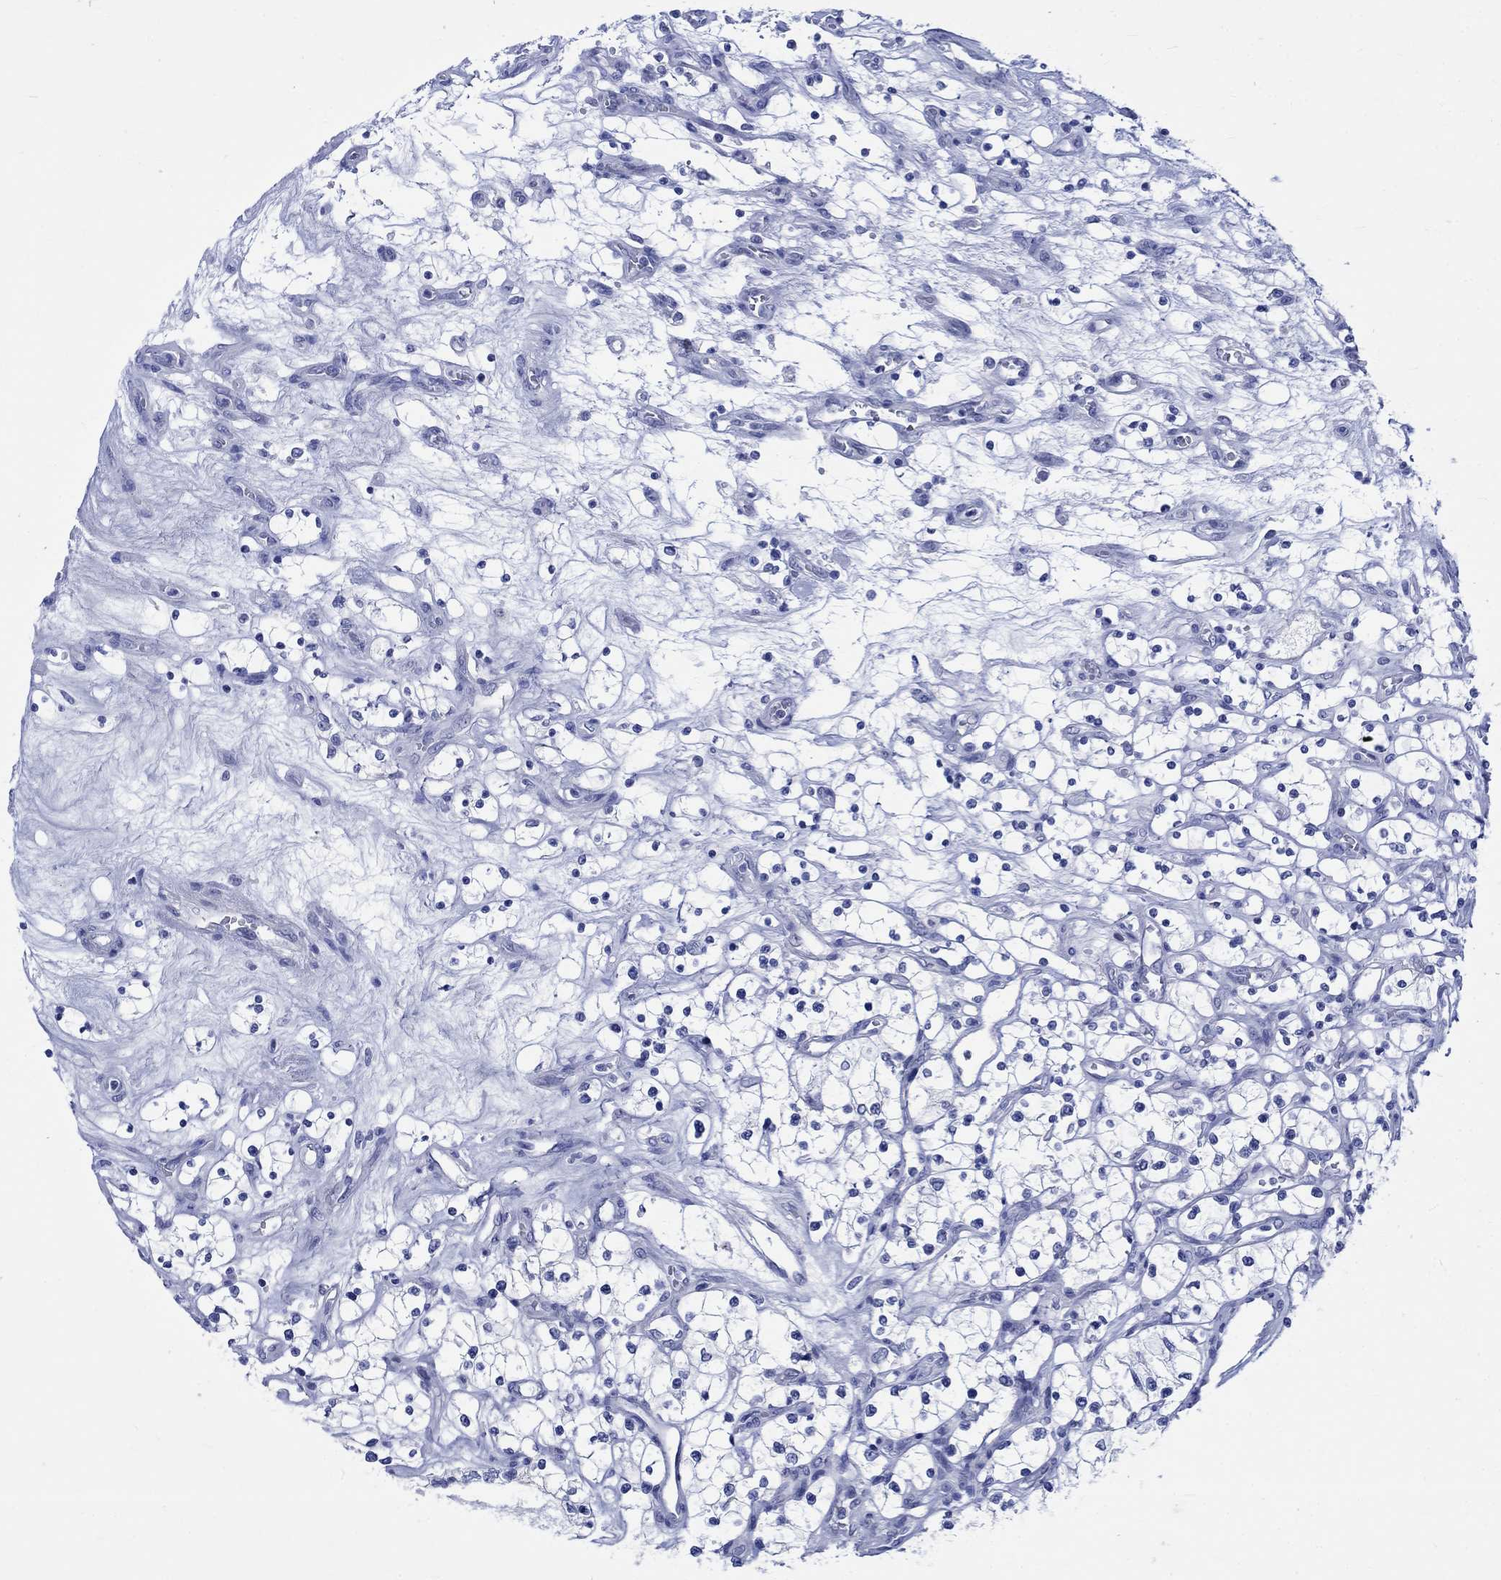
{"staining": {"intensity": "negative", "quantity": "none", "location": "none"}, "tissue": "renal cancer", "cell_type": "Tumor cells", "image_type": "cancer", "snomed": [{"axis": "morphology", "description": "Adenocarcinoma, NOS"}, {"axis": "topography", "description": "Kidney"}], "caption": "Micrograph shows no significant protein expression in tumor cells of adenocarcinoma (renal).", "gene": "KLHL33", "patient": {"sex": "female", "age": 69}}